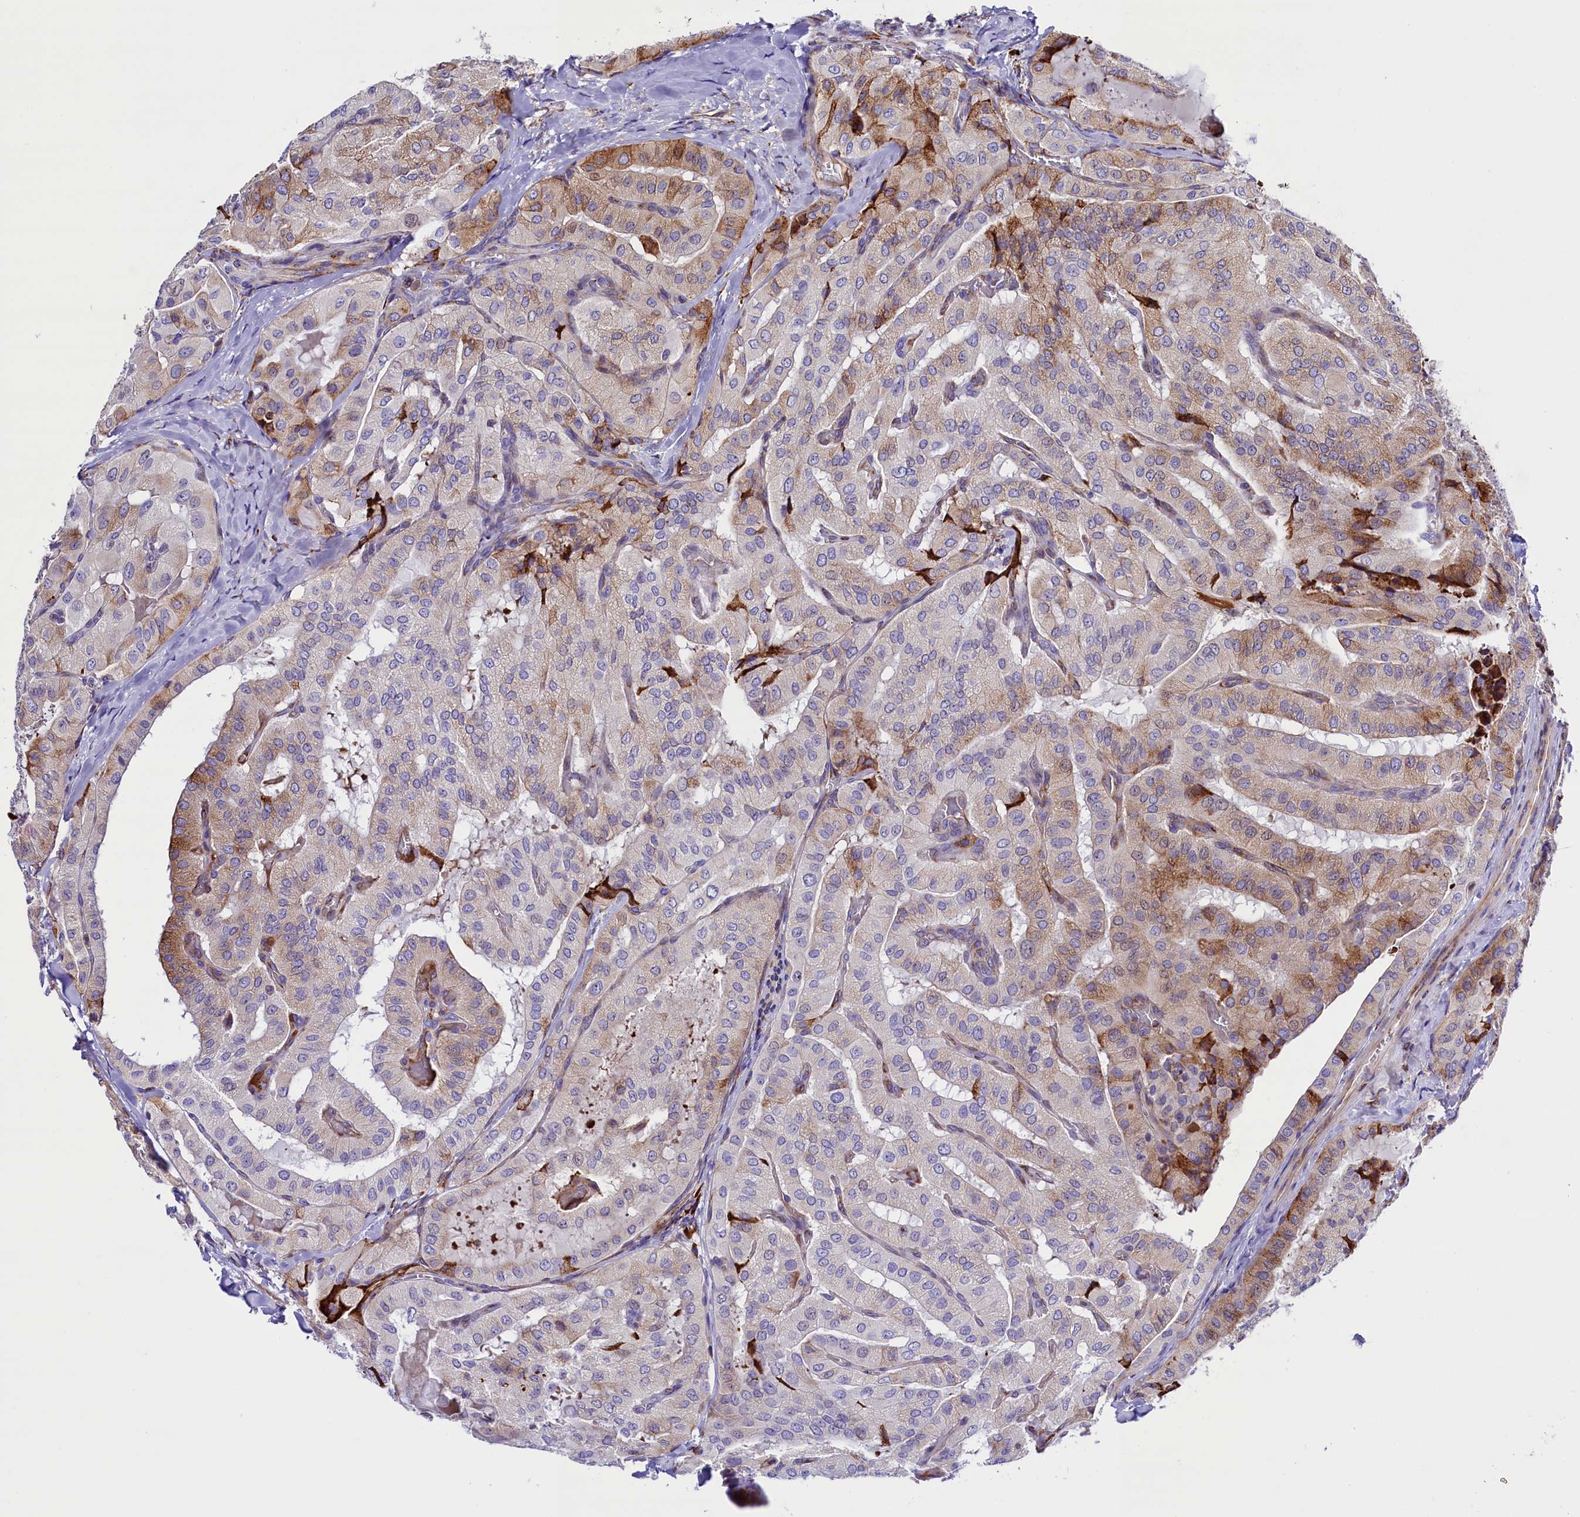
{"staining": {"intensity": "moderate", "quantity": "<25%", "location": "cytoplasmic/membranous"}, "tissue": "thyroid cancer", "cell_type": "Tumor cells", "image_type": "cancer", "snomed": [{"axis": "morphology", "description": "Normal tissue, NOS"}, {"axis": "morphology", "description": "Papillary adenocarcinoma, NOS"}, {"axis": "topography", "description": "Thyroid gland"}], "caption": "Tumor cells reveal moderate cytoplasmic/membranous expression in about <25% of cells in thyroid cancer (papillary adenocarcinoma).", "gene": "CMTR2", "patient": {"sex": "female", "age": 59}}